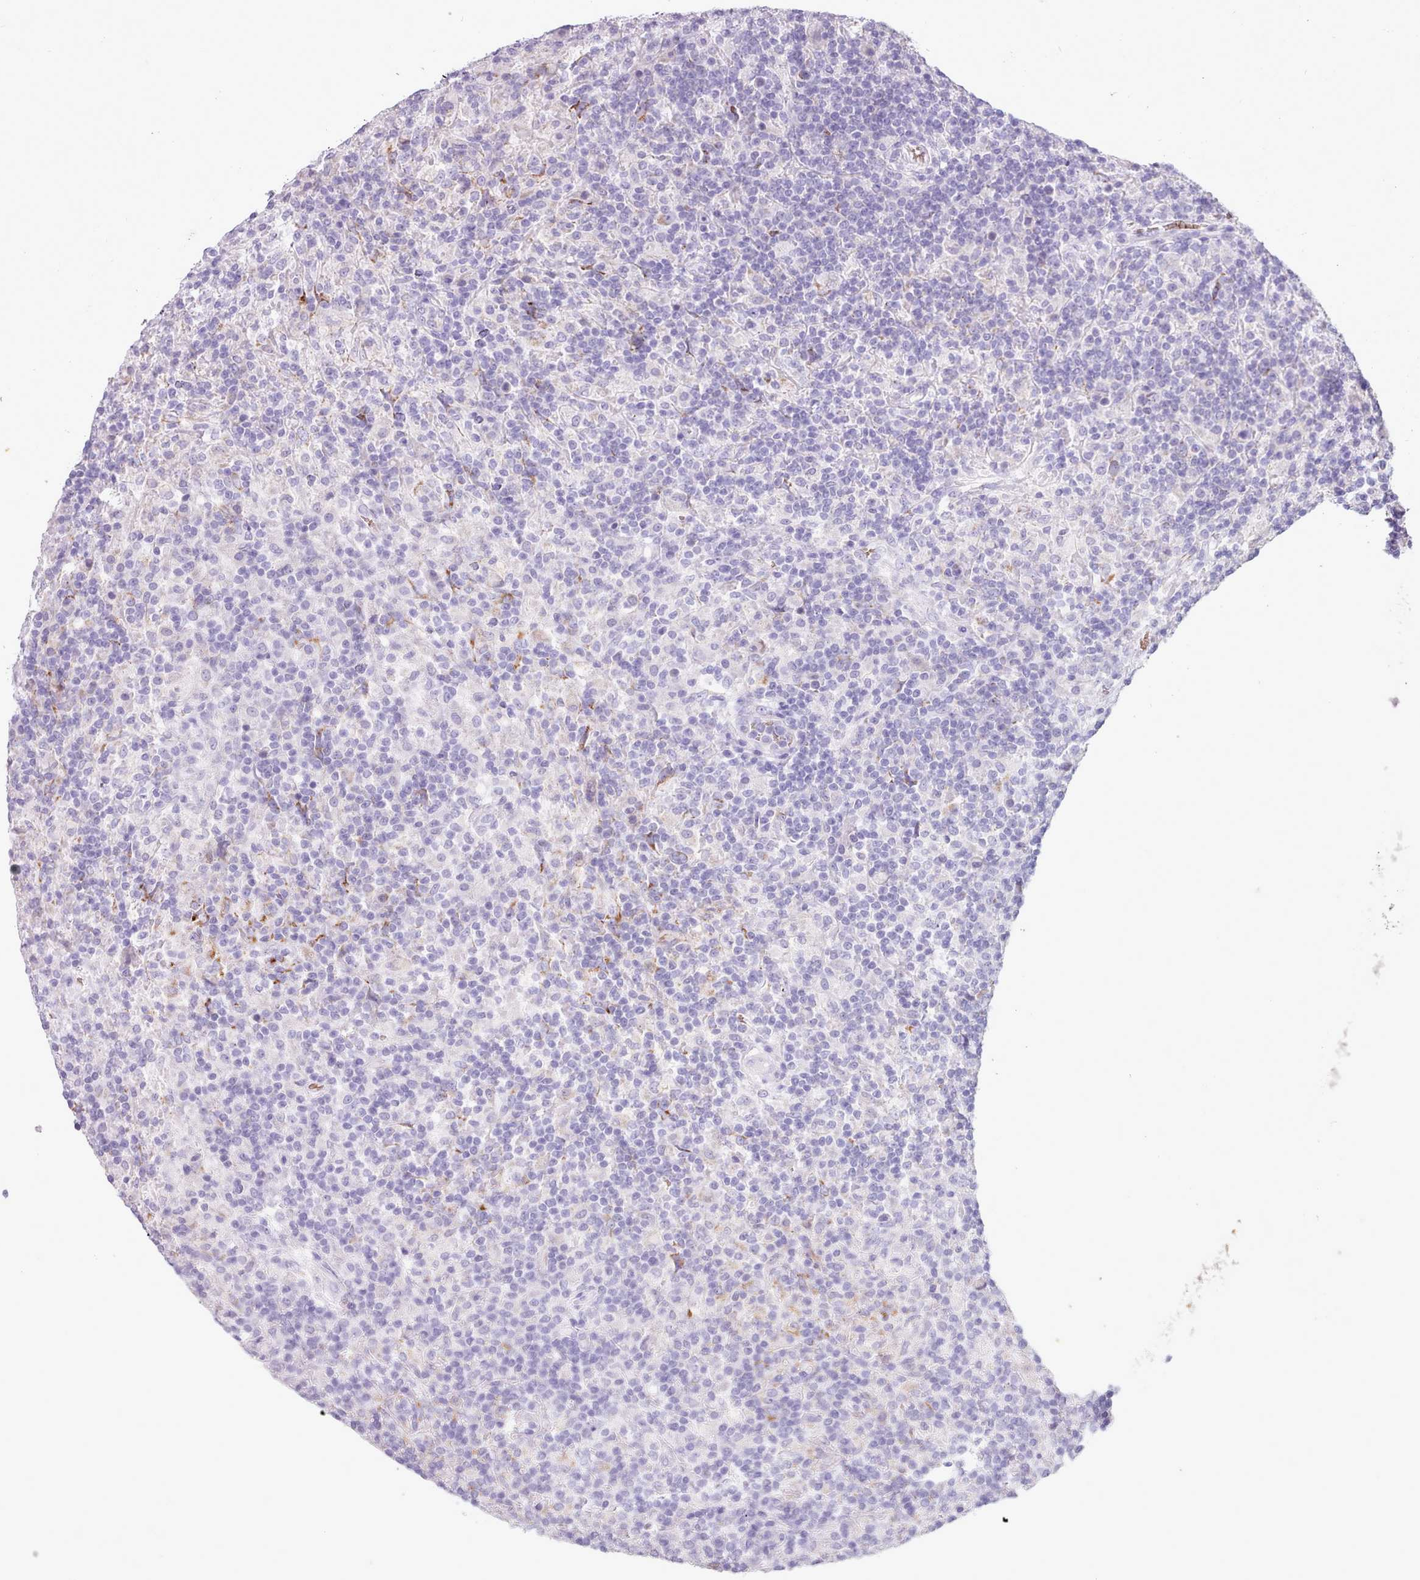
{"staining": {"intensity": "negative", "quantity": "none", "location": "none"}, "tissue": "lymphoma", "cell_type": "Tumor cells", "image_type": "cancer", "snomed": [{"axis": "morphology", "description": "Hodgkin's disease, NOS"}, {"axis": "topography", "description": "Lymph node"}], "caption": "Lymphoma stained for a protein using immunohistochemistry reveals no staining tumor cells.", "gene": "AK4", "patient": {"sex": "male", "age": 70}}